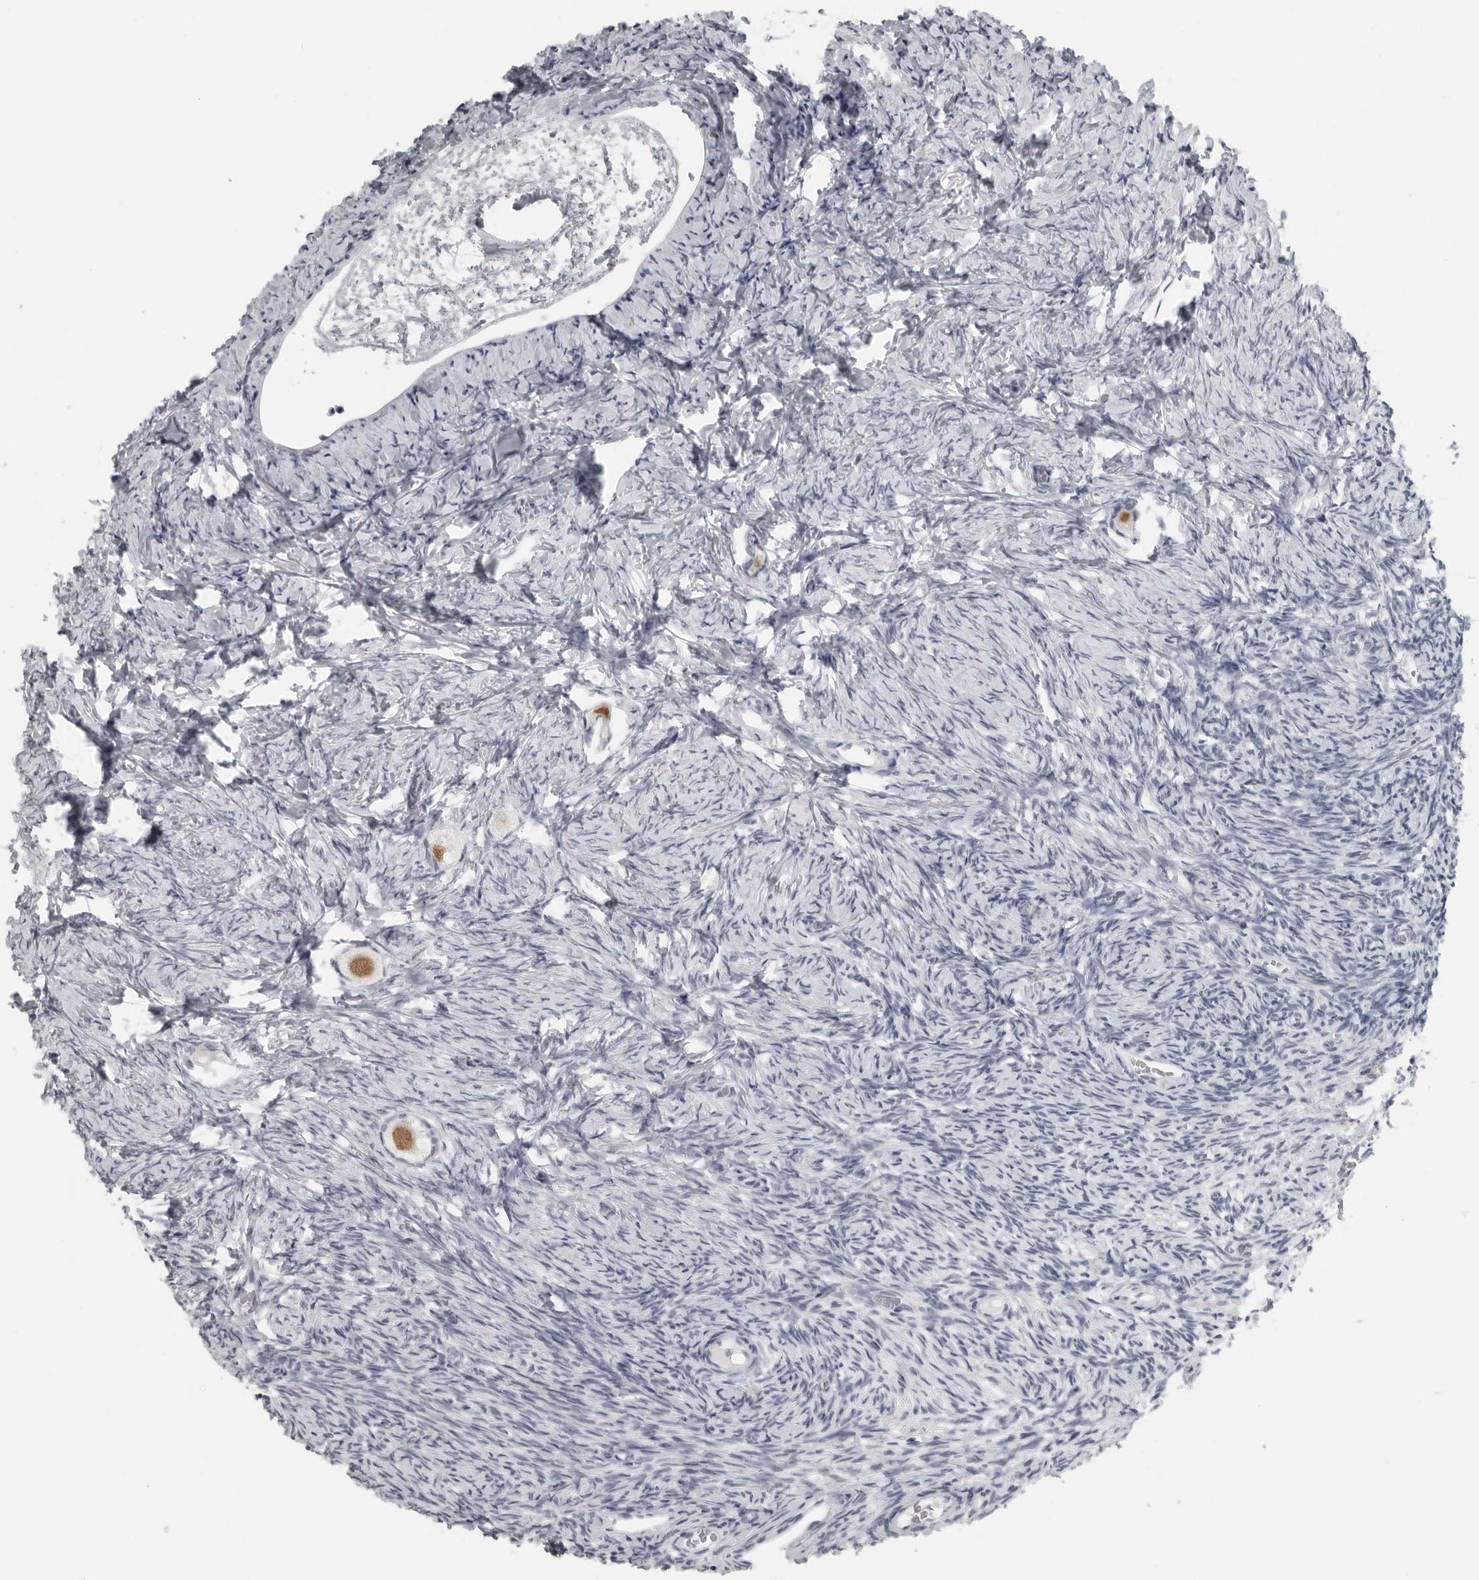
{"staining": {"intensity": "moderate", "quantity": ">75%", "location": "nuclear"}, "tissue": "ovary", "cell_type": "Follicle cells", "image_type": "normal", "snomed": [{"axis": "morphology", "description": "Normal tissue, NOS"}, {"axis": "topography", "description": "Ovary"}], "caption": "A micrograph of ovary stained for a protein reveals moderate nuclear brown staining in follicle cells. The protein of interest is shown in brown color, while the nuclei are stained blue.", "gene": "SATB2", "patient": {"sex": "female", "age": 27}}